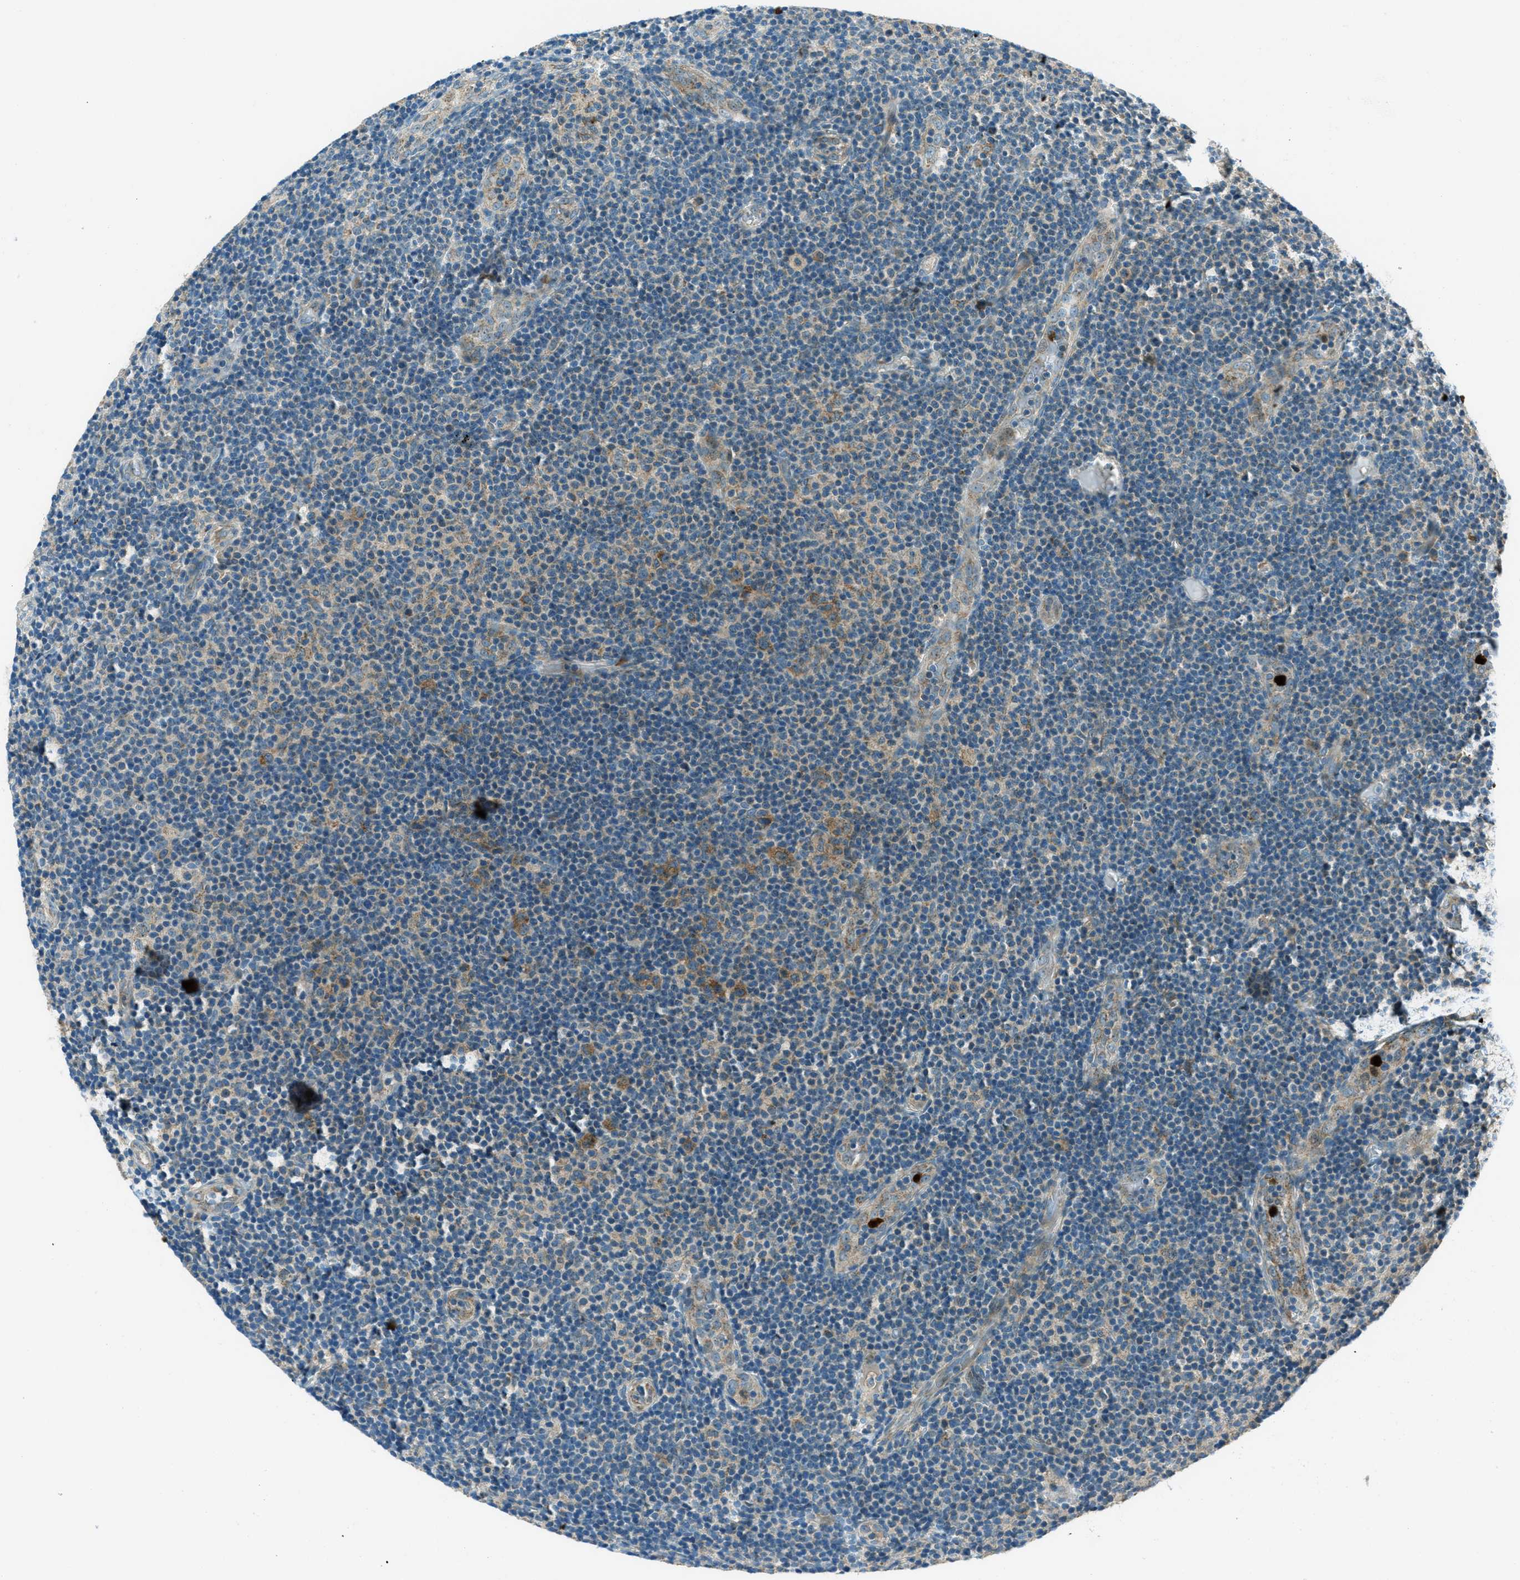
{"staining": {"intensity": "moderate", "quantity": "<25%", "location": "cytoplasmic/membranous"}, "tissue": "lymphoma", "cell_type": "Tumor cells", "image_type": "cancer", "snomed": [{"axis": "morphology", "description": "Malignant lymphoma, non-Hodgkin's type, Low grade"}, {"axis": "topography", "description": "Lymph node"}], "caption": "An IHC micrograph of neoplastic tissue is shown. Protein staining in brown shows moderate cytoplasmic/membranous positivity in lymphoma within tumor cells.", "gene": "FAR1", "patient": {"sex": "male", "age": 83}}